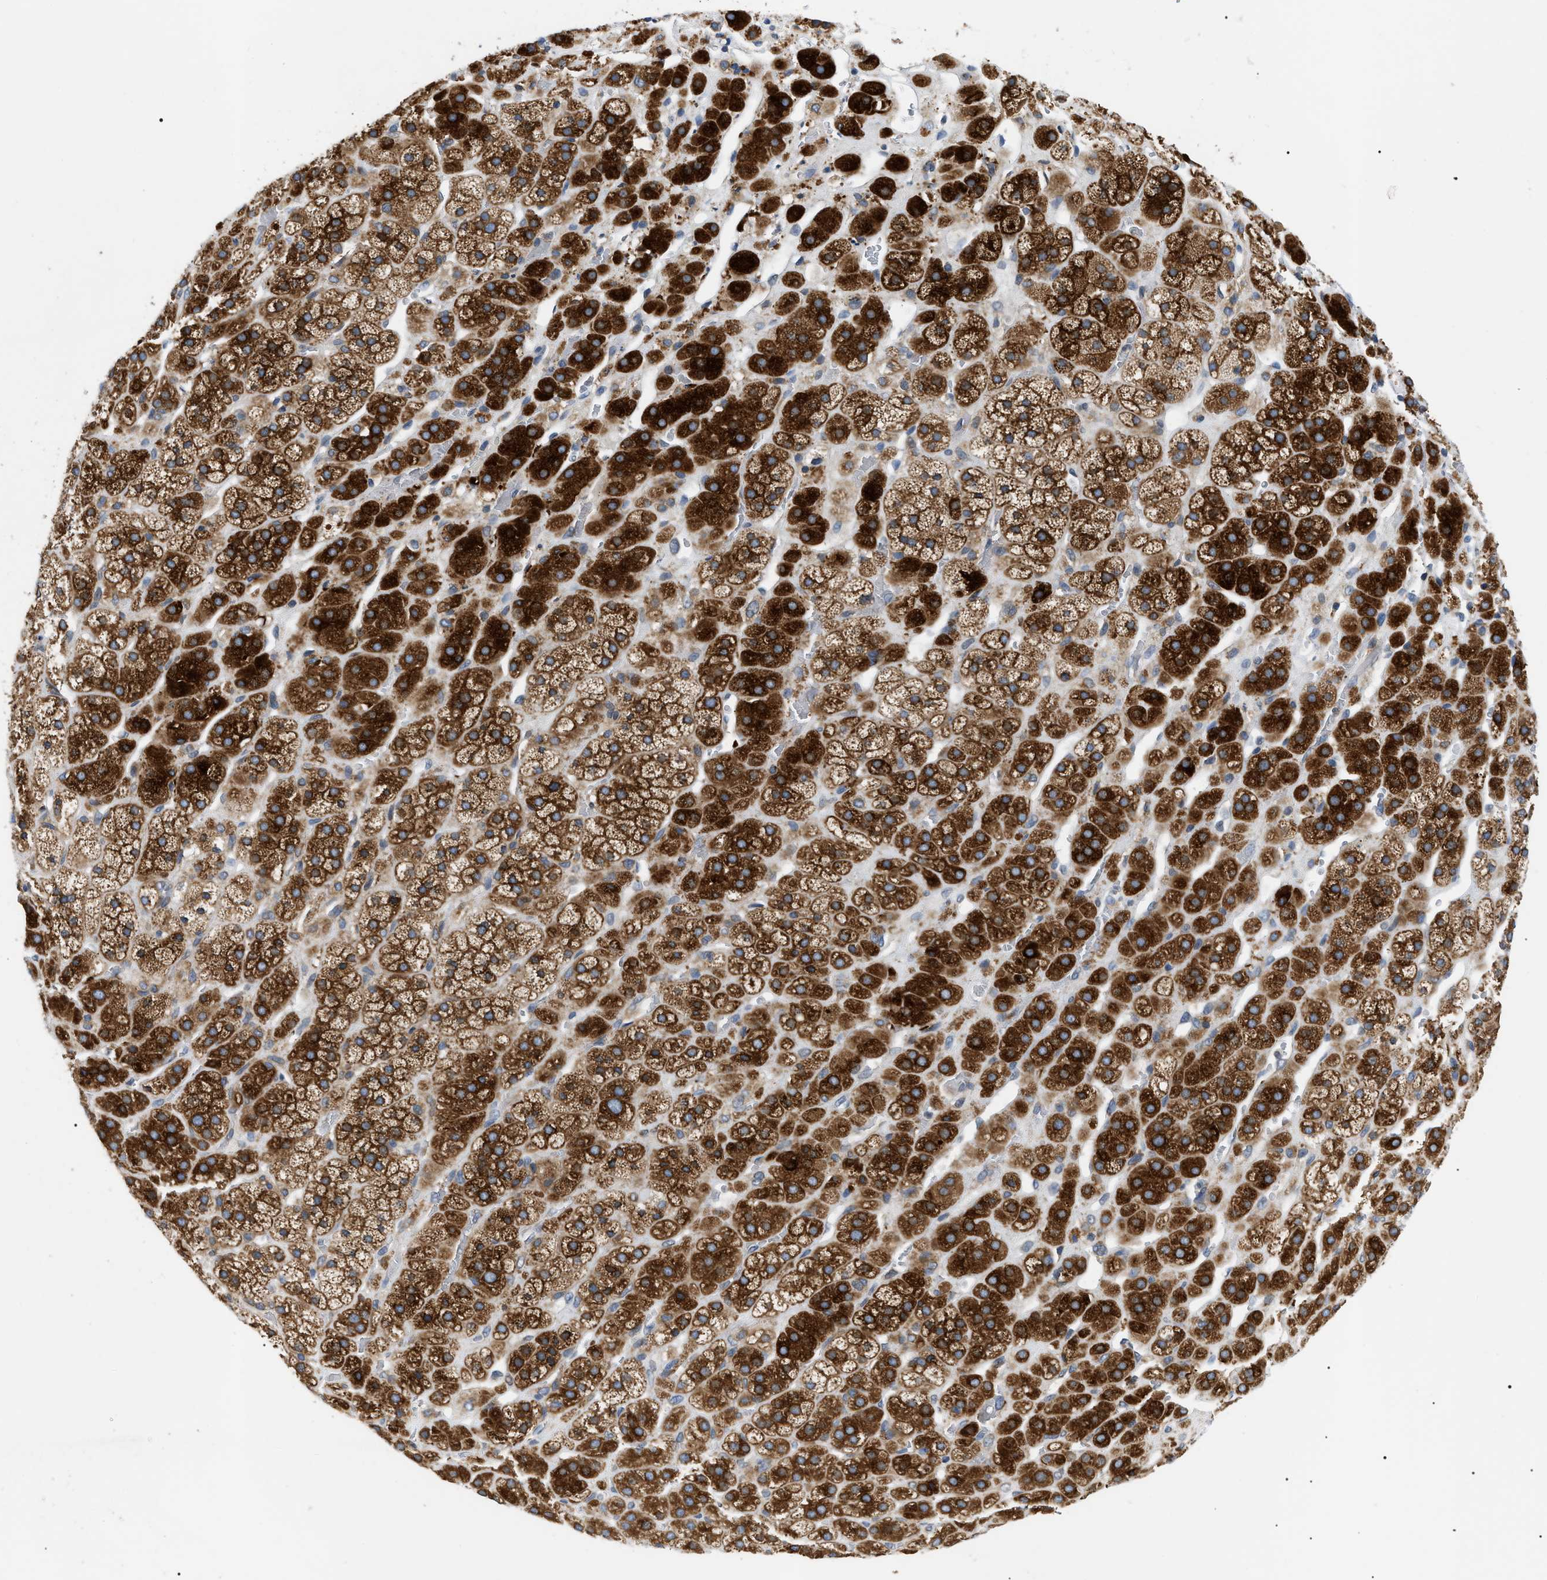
{"staining": {"intensity": "strong", "quantity": ">75%", "location": "cytoplasmic/membranous"}, "tissue": "adrenal gland", "cell_type": "Glandular cells", "image_type": "normal", "snomed": [{"axis": "morphology", "description": "Normal tissue, NOS"}, {"axis": "topography", "description": "Adrenal gland"}], "caption": "A photomicrograph showing strong cytoplasmic/membranous positivity in about >75% of glandular cells in benign adrenal gland, as visualized by brown immunohistochemical staining.", "gene": "DERL1", "patient": {"sex": "male", "age": 56}}